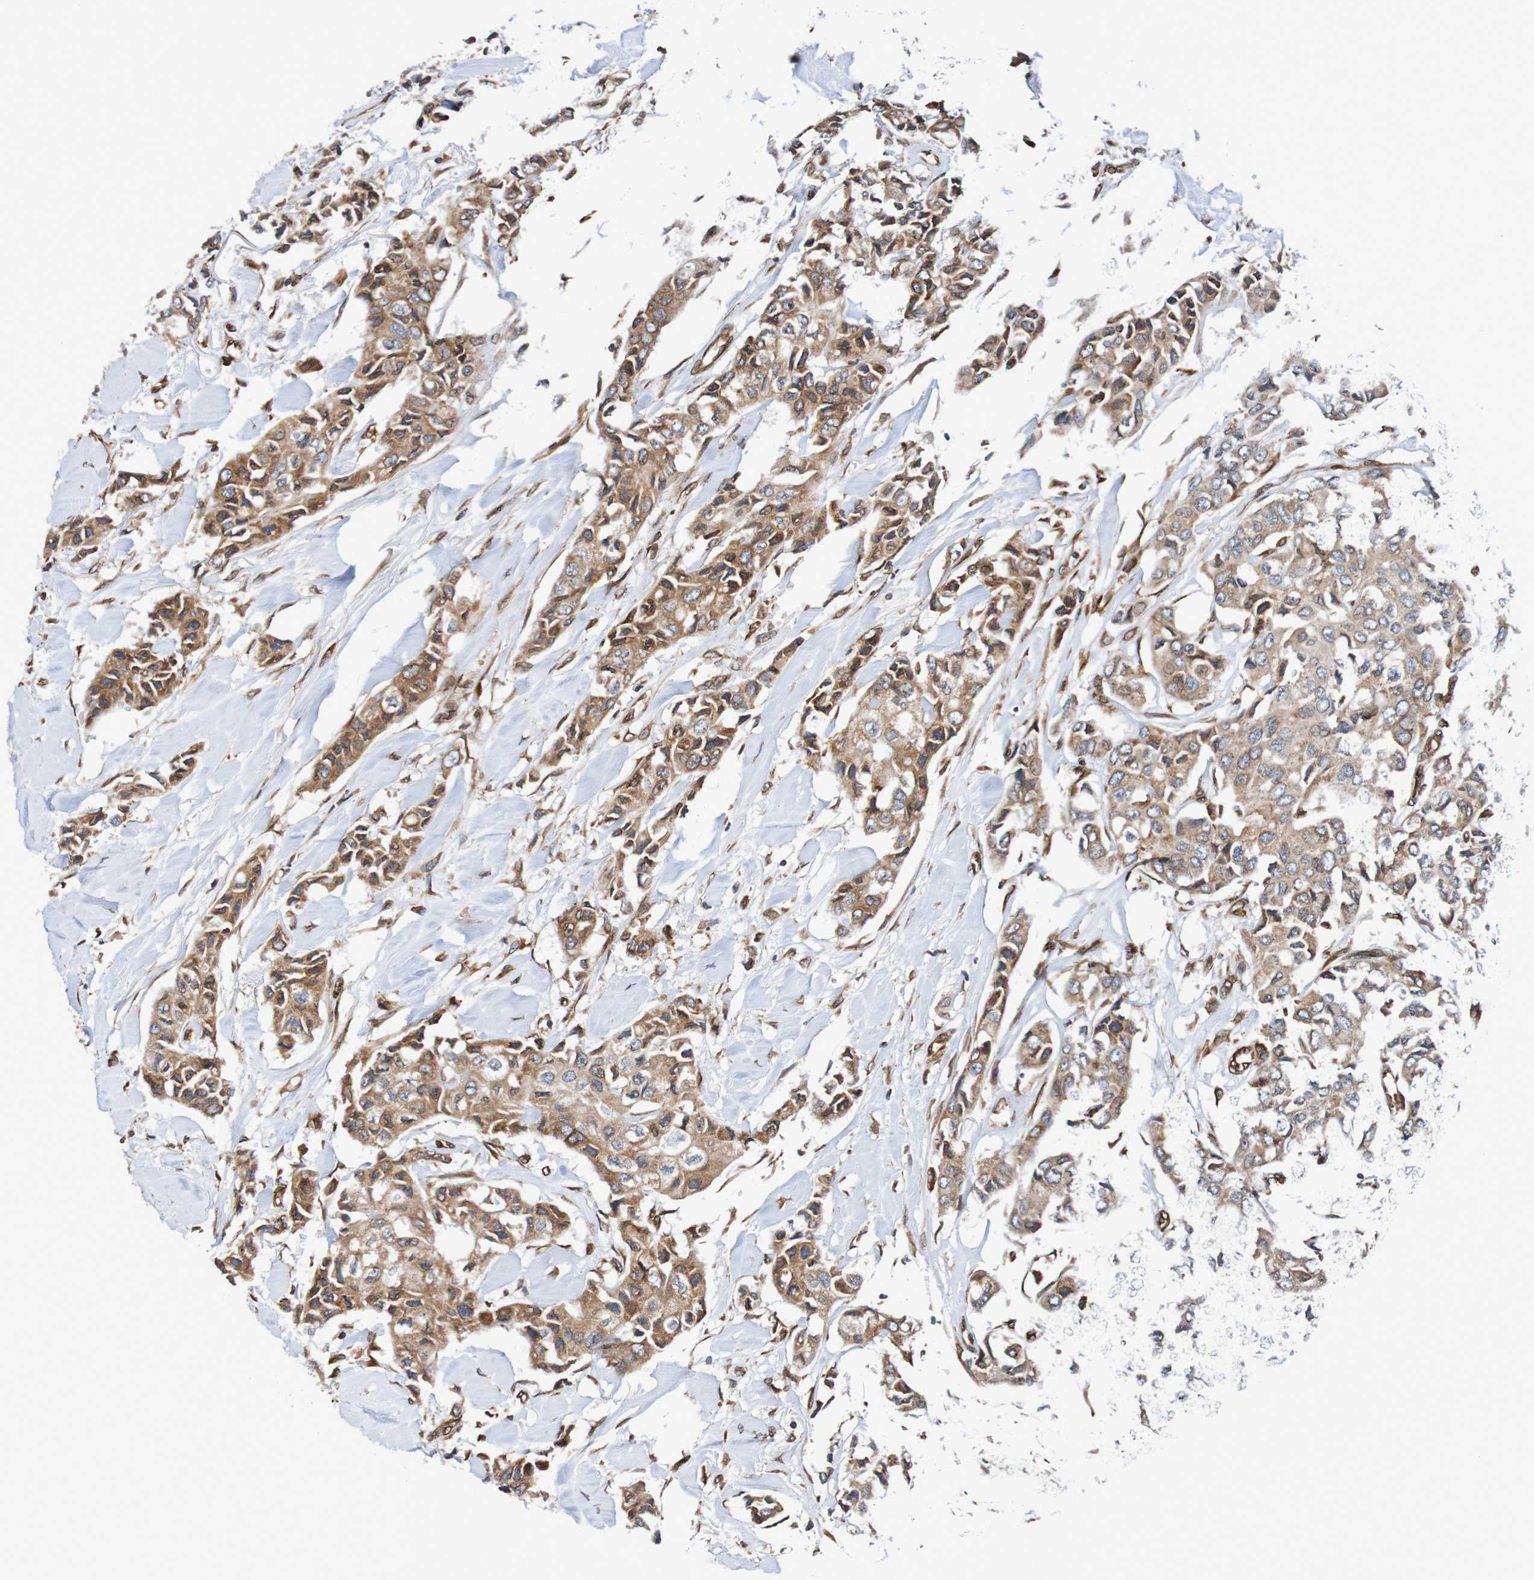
{"staining": {"intensity": "moderate", "quantity": ">75%", "location": "cytoplasmic/membranous"}, "tissue": "breast cancer", "cell_type": "Tumor cells", "image_type": "cancer", "snomed": [{"axis": "morphology", "description": "Duct carcinoma"}, {"axis": "topography", "description": "Breast"}], "caption": "Breast cancer (intraductal carcinoma) stained with a protein marker reveals moderate staining in tumor cells.", "gene": "TMEM109", "patient": {"sex": "female", "age": 80}}